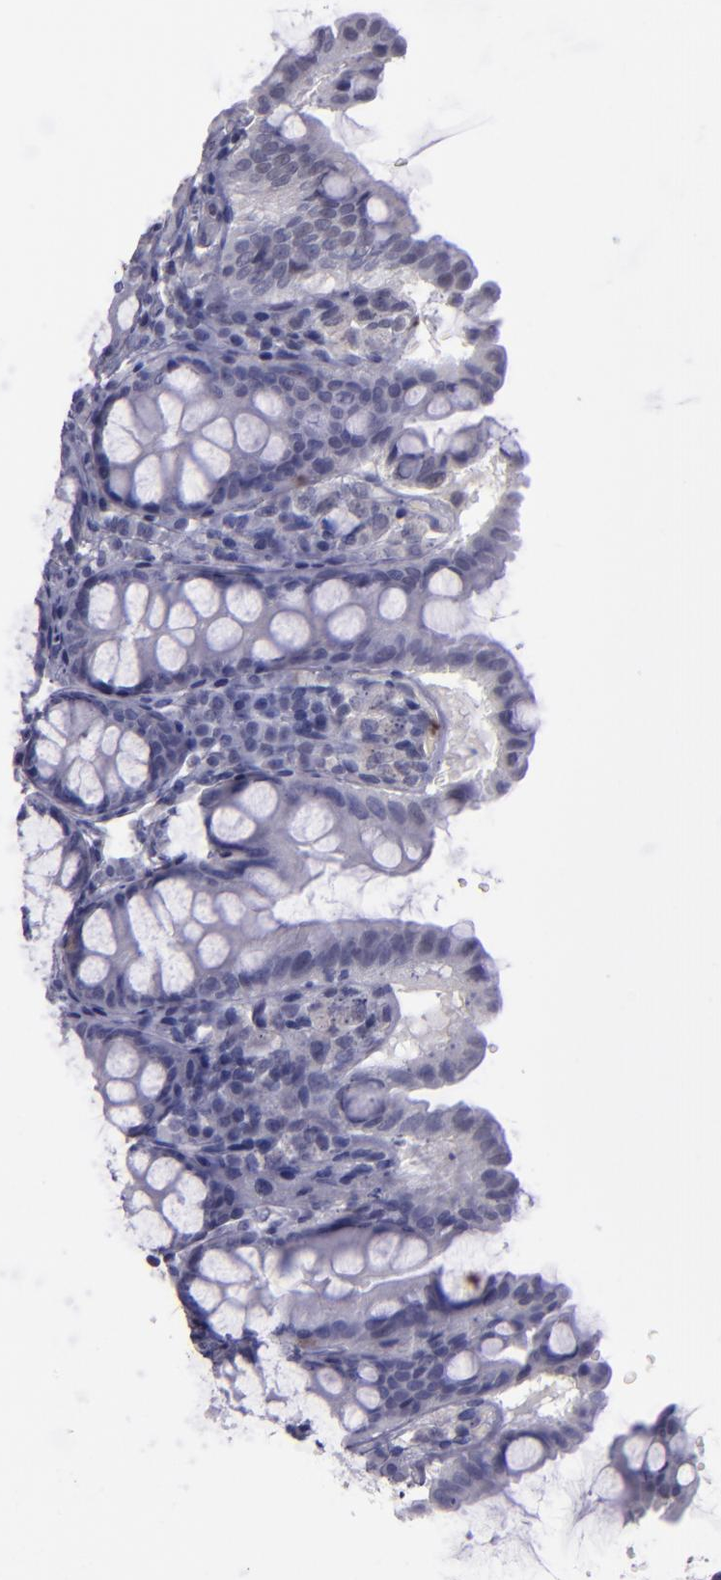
{"staining": {"intensity": "negative", "quantity": "none", "location": "none"}, "tissue": "colon", "cell_type": "Endothelial cells", "image_type": "normal", "snomed": [{"axis": "morphology", "description": "Normal tissue, NOS"}, {"axis": "topography", "description": "Colon"}], "caption": "DAB (3,3'-diaminobenzidine) immunohistochemical staining of benign human colon exhibits no significant staining in endothelial cells. The staining was performed using DAB (3,3'-diaminobenzidine) to visualize the protein expression in brown, while the nuclei were stained in blue with hematoxylin (Magnification: 20x).", "gene": "CEBPE", "patient": {"sex": "female", "age": 61}}